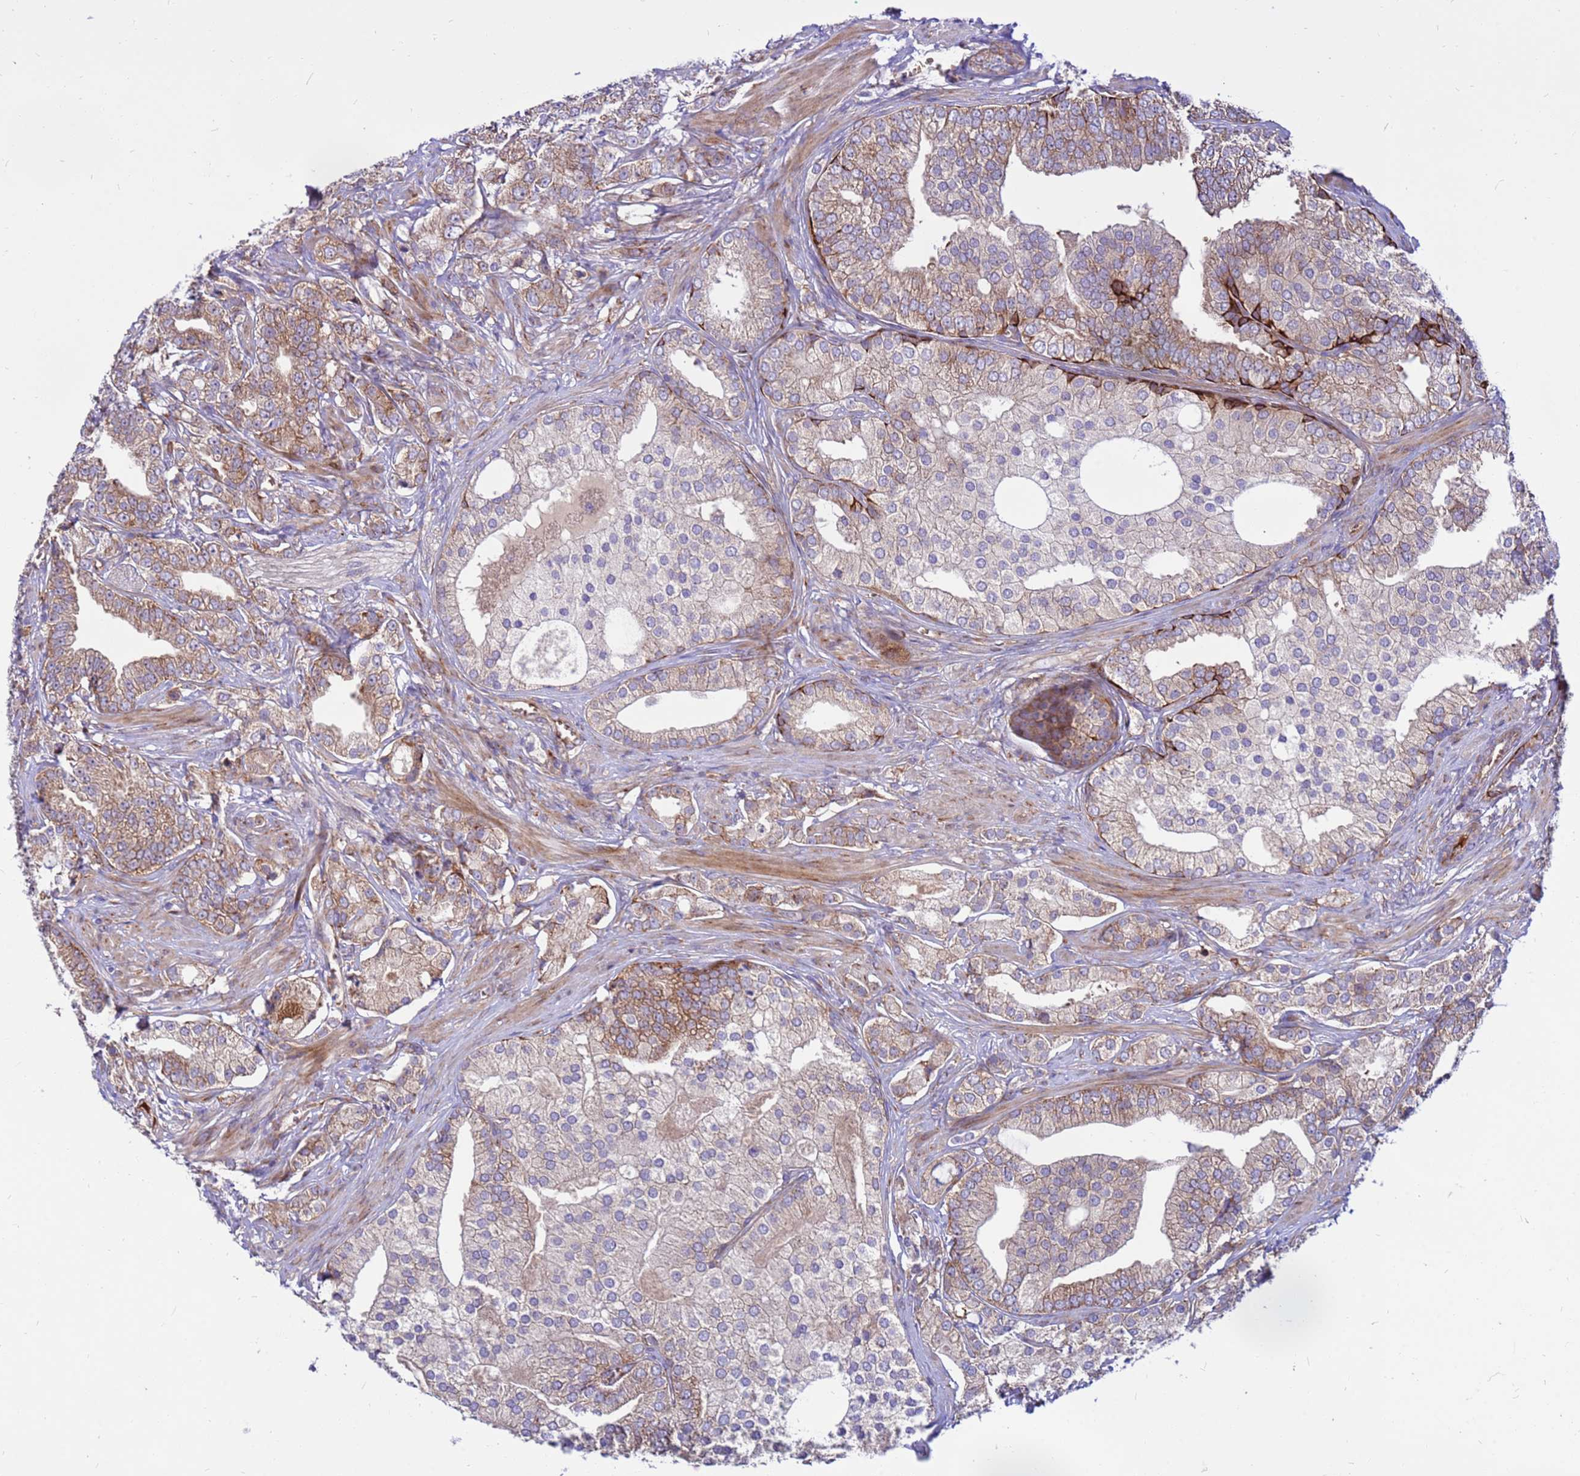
{"staining": {"intensity": "moderate", "quantity": "<25%", "location": "cytoplasmic/membranous"}, "tissue": "prostate cancer", "cell_type": "Tumor cells", "image_type": "cancer", "snomed": [{"axis": "morphology", "description": "Adenocarcinoma, High grade"}, {"axis": "topography", "description": "Prostate"}], "caption": "The micrograph displays a brown stain indicating the presence of a protein in the cytoplasmic/membranous of tumor cells in prostate cancer (adenocarcinoma (high-grade)).", "gene": "ZNF669", "patient": {"sex": "male", "age": 50}}